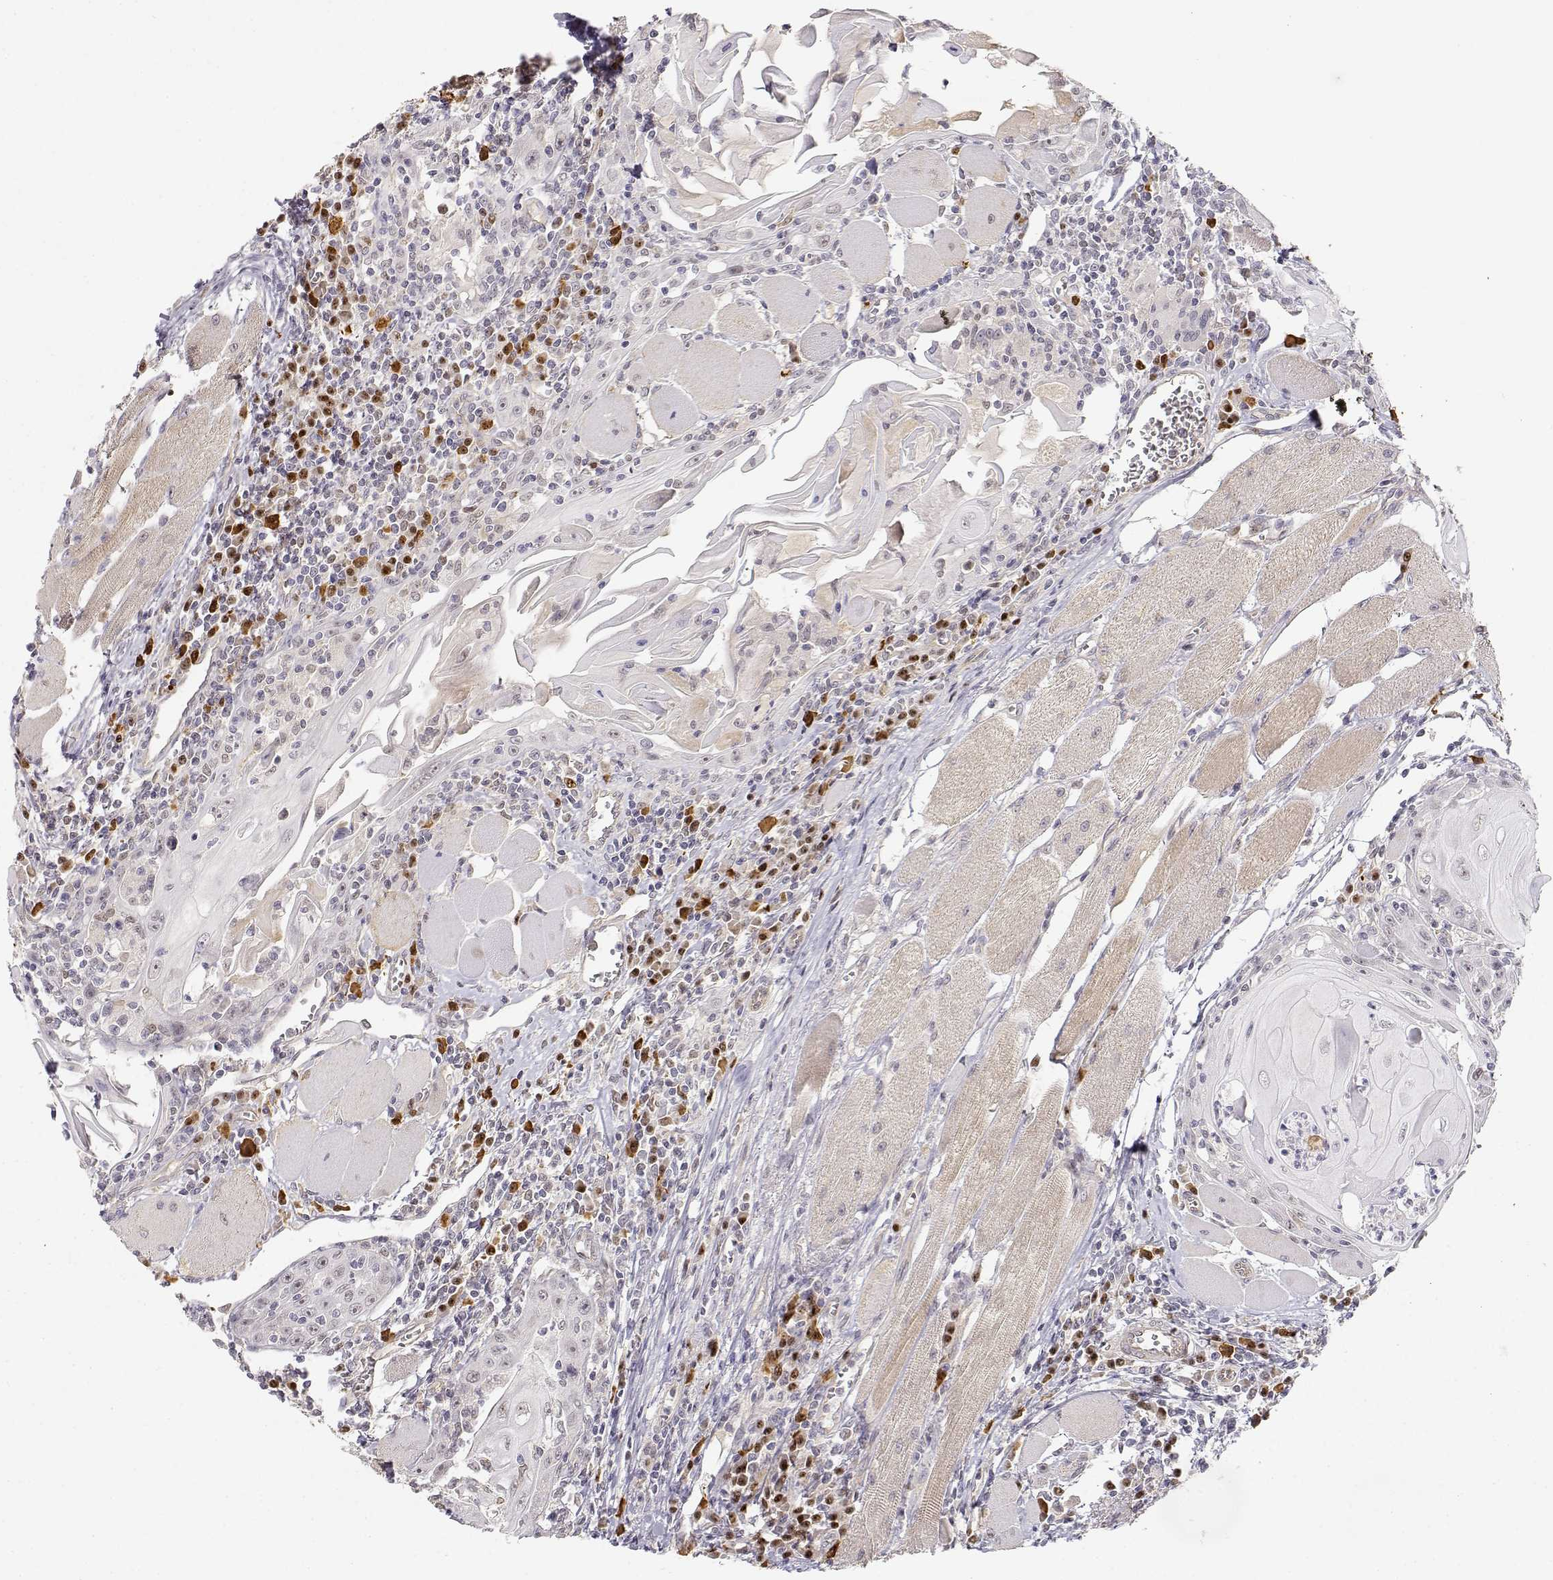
{"staining": {"intensity": "negative", "quantity": "none", "location": "none"}, "tissue": "head and neck cancer", "cell_type": "Tumor cells", "image_type": "cancer", "snomed": [{"axis": "morphology", "description": "Normal tissue, NOS"}, {"axis": "morphology", "description": "Squamous cell carcinoma, NOS"}, {"axis": "topography", "description": "Oral tissue"}, {"axis": "topography", "description": "Head-Neck"}], "caption": "High power microscopy image of an immunohistochemistry photomicrograph of head and neck cancer, revealing no significant expression in tumor cells. Nuclei are stained in blue.", "gene": "EAF2", "patient": {"sex": "male", "age": 52}}